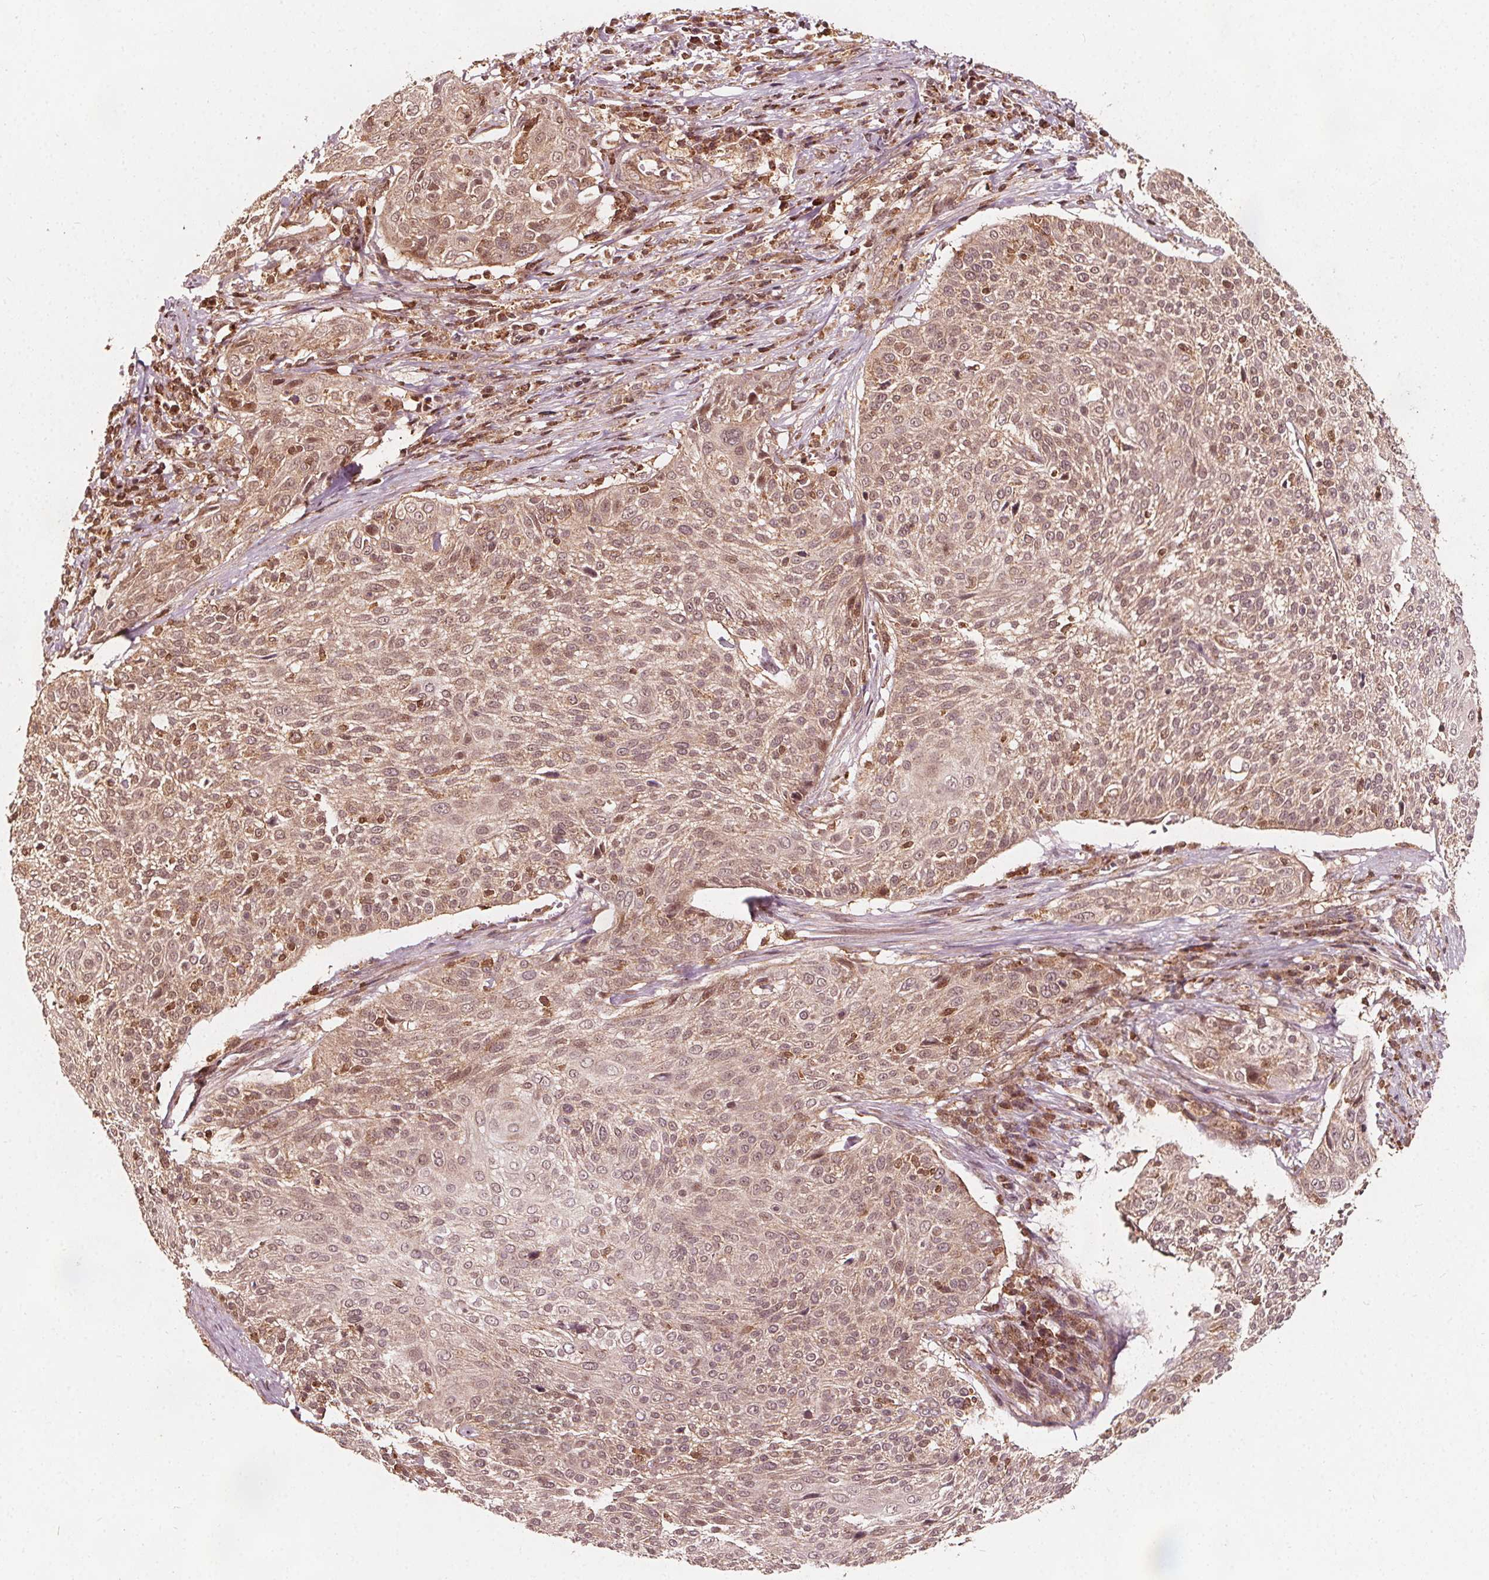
{"staining": {"intensity": "weak", "quantity": ">75%", "location": "cytoplasmic/membranous,nuclear"}, "tissue": "cervical cancer", "cell_type": "Tumor cells", "image_type": "cancer", "snomed": [{"axis": "morphology", "description": "Squamous cell carcinoma, NOS"}, {"axis": "topography", "description": "Cervix"}], "caption": "About >75% of tumor cells in human squamous cell carcinoma (cervical) reveal weak cytoplasmic/membranous and nuclear protein expression as visualized by brown immunohistochemical staining.", "gene": "AIP", "patient": {"sex": "female", "age": 31}}